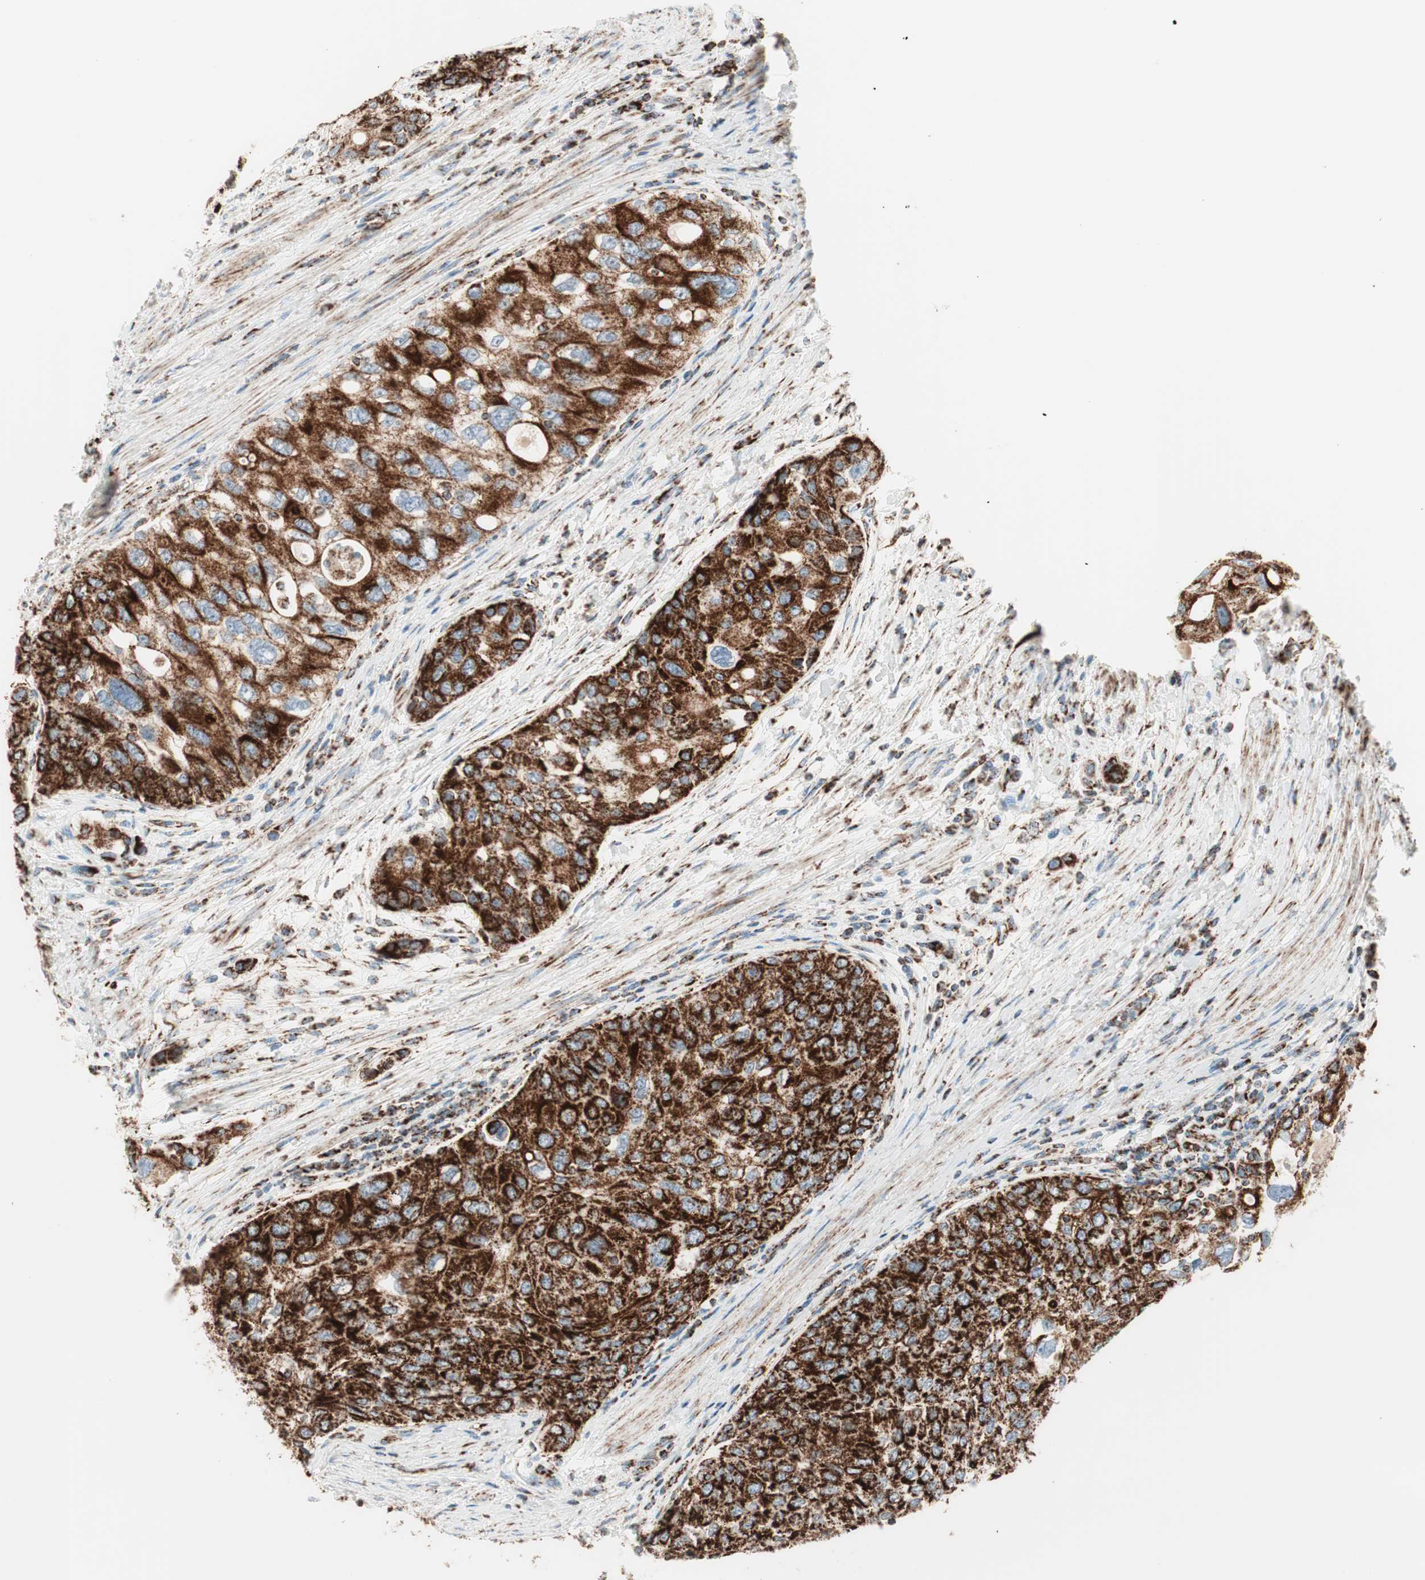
{"staining": {"intensity": "strong", "quantity": ">75%", "location": "cytoplasmic/membranous"}, "tissue": "urothelial cancer", "cell_type": "Tumor cells", "image_type": "cancer", "snomed": [{"axis": "morphology", "description": "Urothelial carcinoma, High grade"}, {"axis": "topography", "description": "Urinary bladder"}], "caption": "Urothelial cancer stained with IHC exhibits strong cytoplasmic/membranous staining in about >75% of tumor cells.", "gene": "TOMM20", "patient": {"sex": "female", "age": 56}}